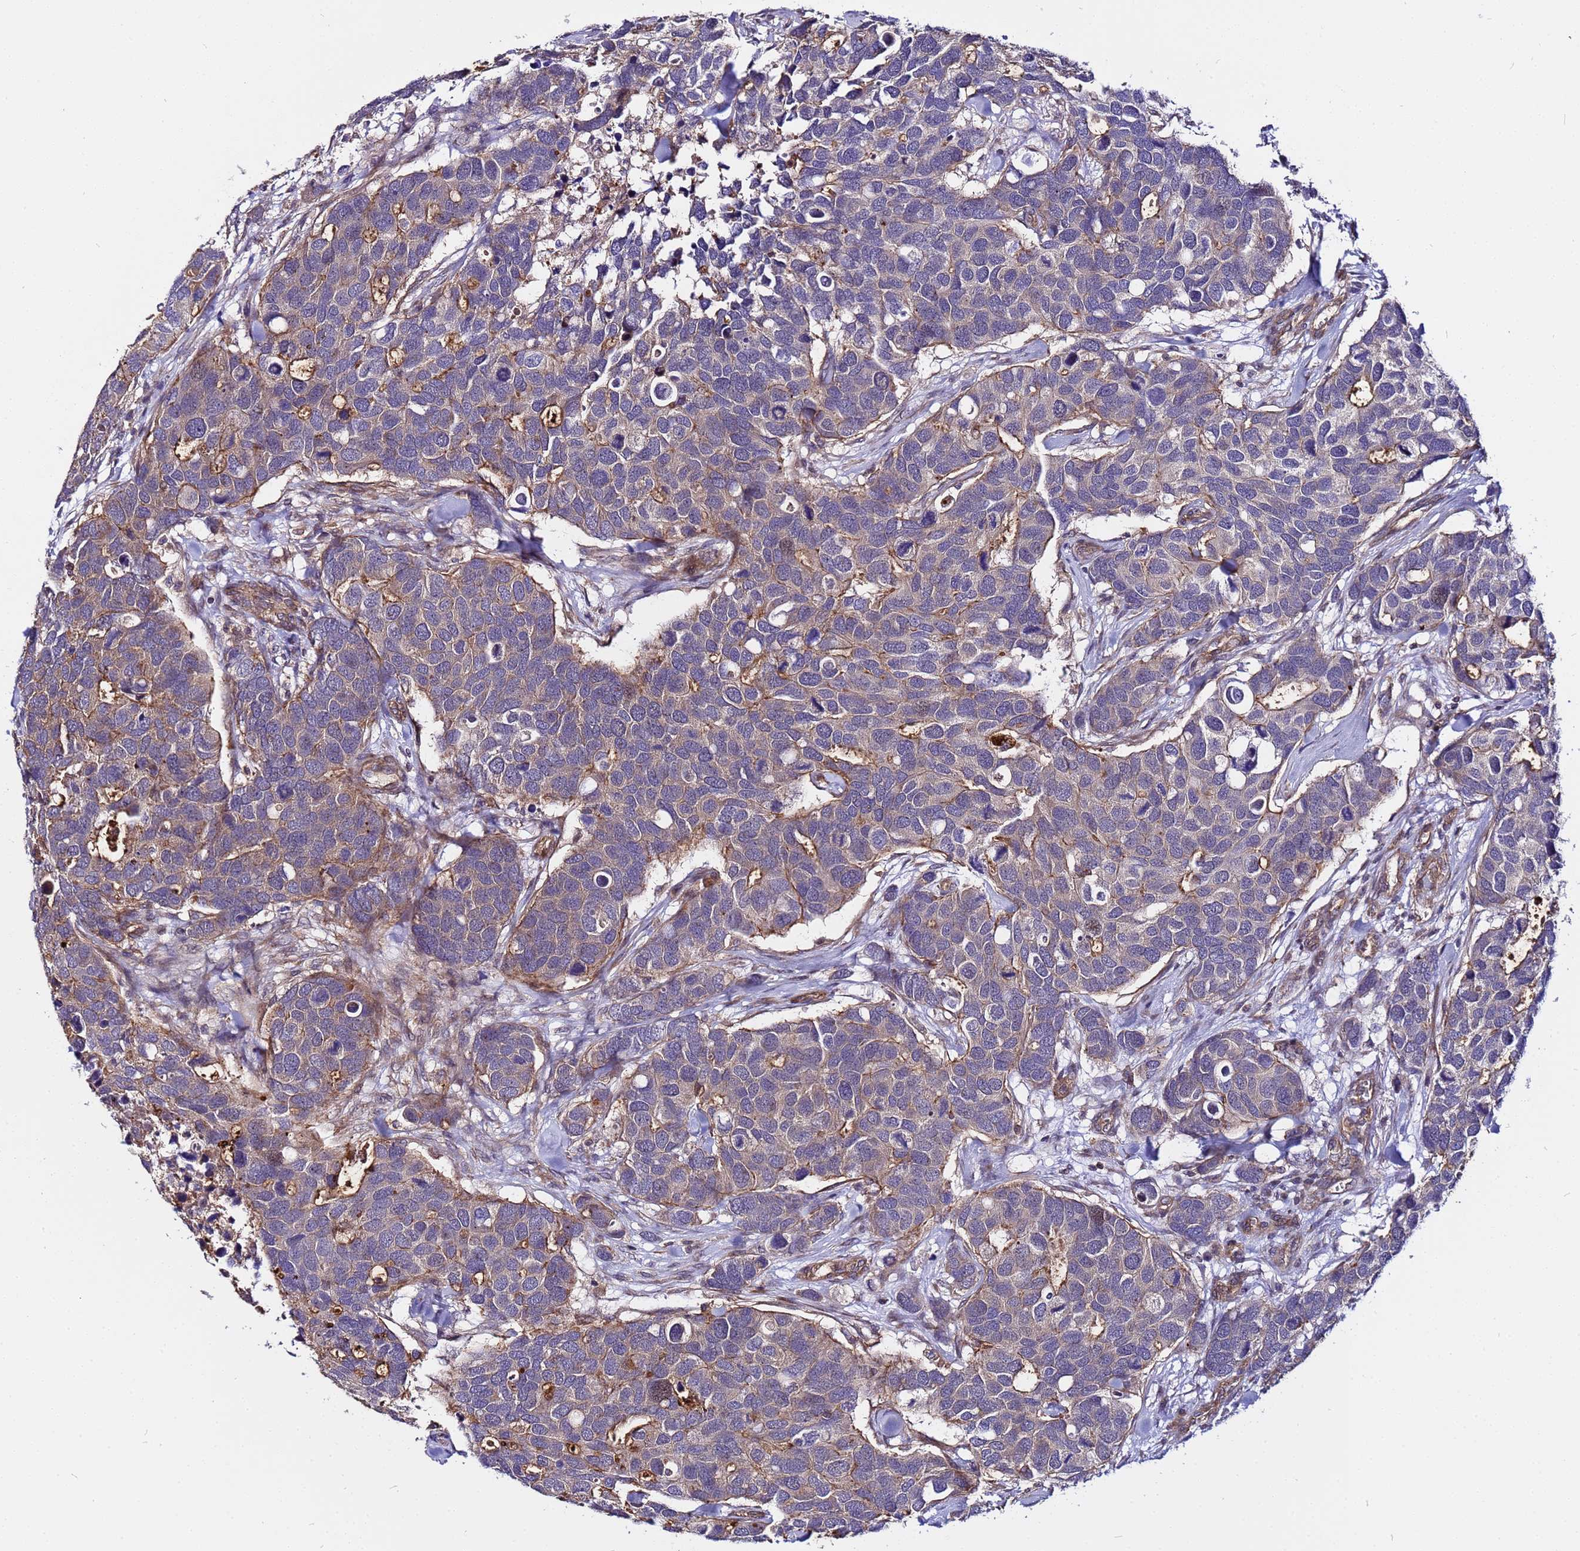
{"staining": {"intensity": "moderate", "quantity": "<25%", "location": "cytoplasmic/membranous"}, "tissue": "breast cancer", "cell_type": "Tumor cells", "image_type": "cancer", "snomed": [{"axis": "morphology", "description": "Duct carcinoma"}, {"axis": "topography", "description": "Breast"}], "caption": "Protein expression analysis of human breast cancer (infiltrating ductal carcinoma) reveals moderate cytoplasmic/membranous expression in about <25% of tumor cells.", "gene": "STK38", "patient": {"sex": "female", "age": 83}}